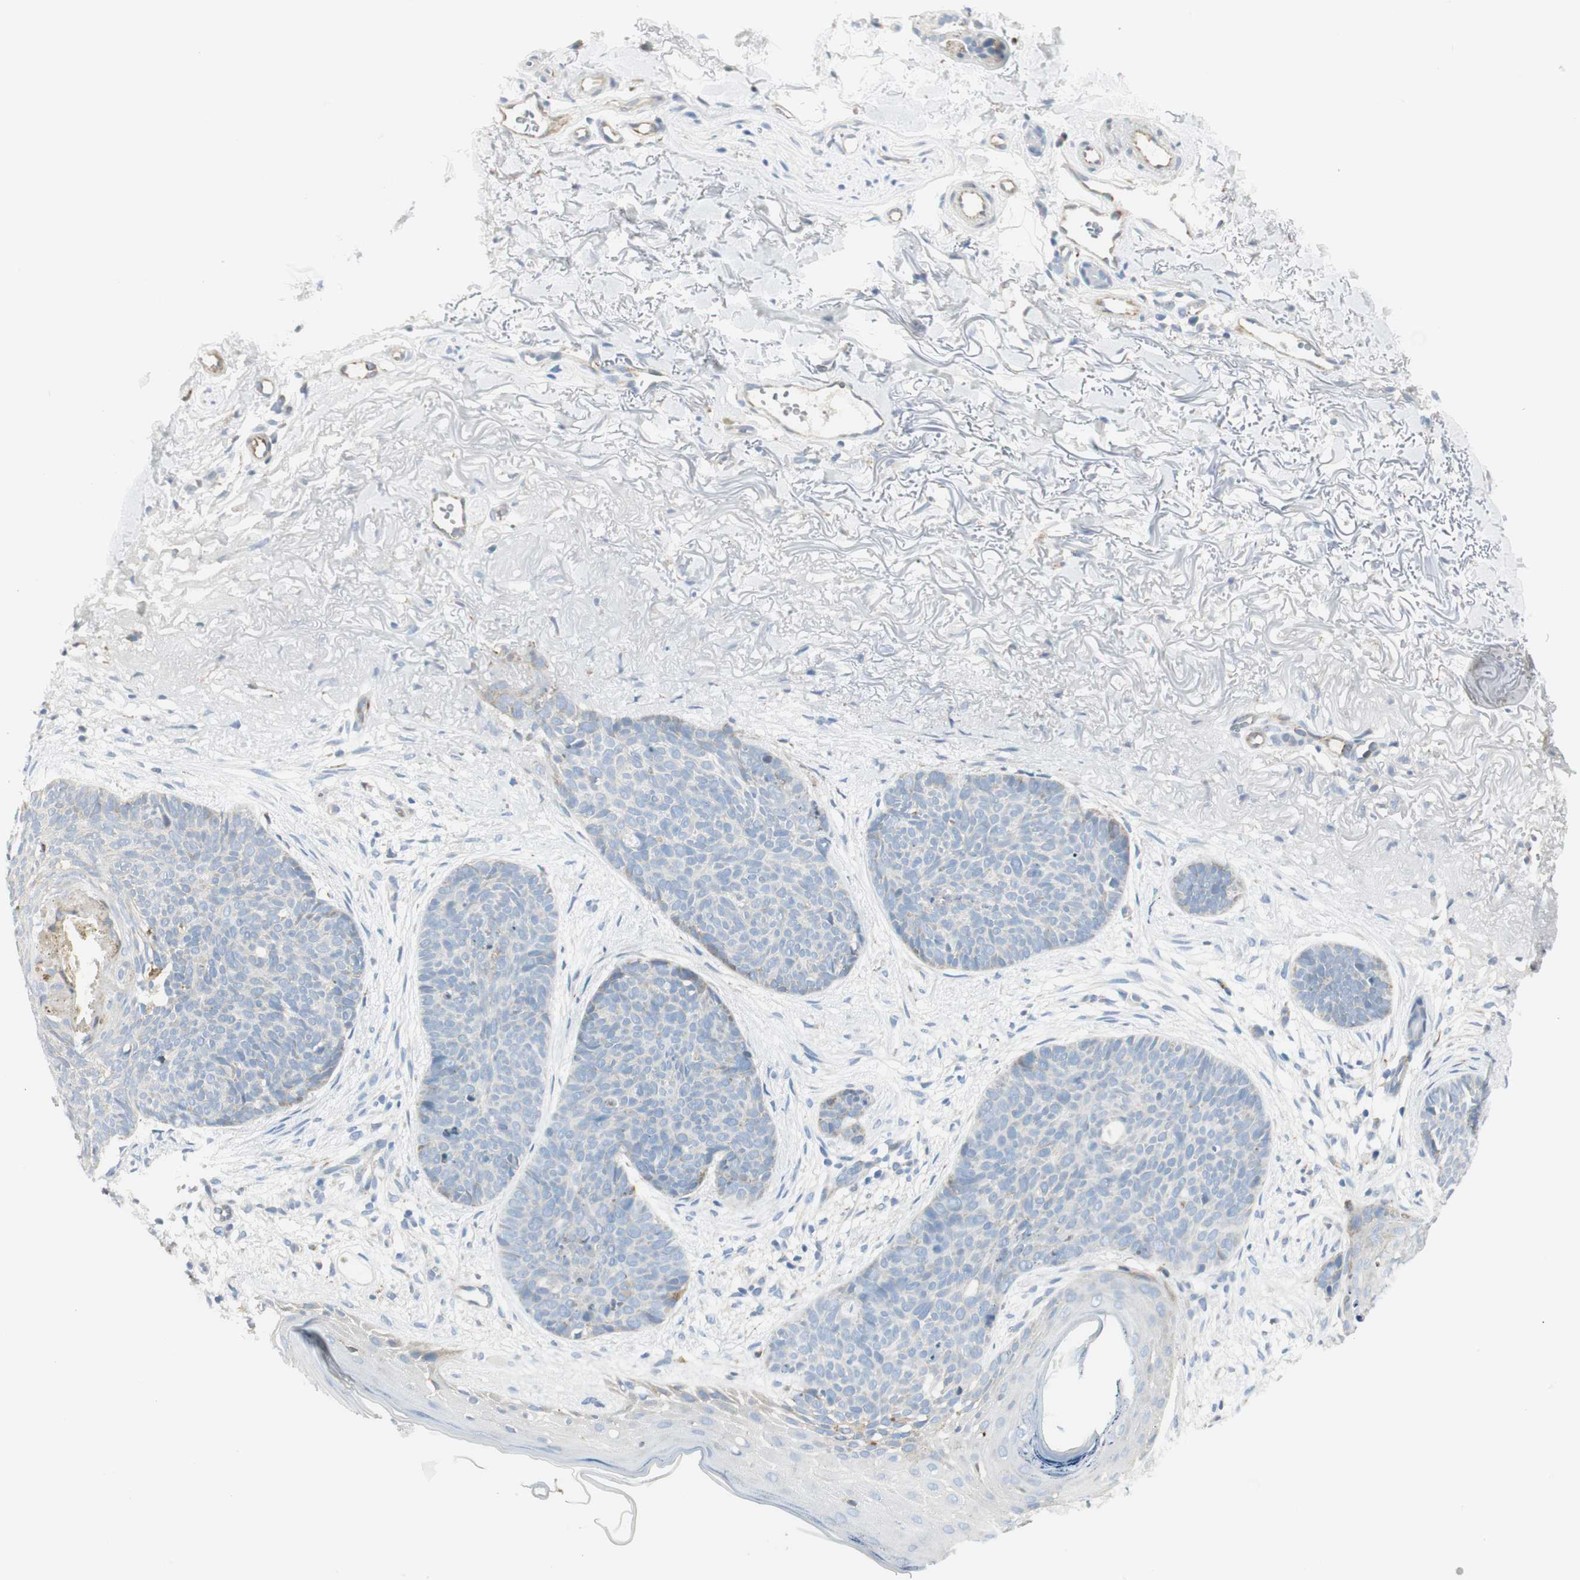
{"staining": {"intensity": "negative", "quantity": "none", "location": "none"}, "tissue": "skin cancer", "cell_type": "Tumor cells", "image_type": "cancer", "snomed": [{"axis": "morphology", "description": "Normal tissue, NOS"}, {"axis": "morphology", "description": "Basal cell carcinoma"}, {"axis": "topography", "description": "Skin"}], "caption": "Skin basal cell carcinoma was stained to show a protein in brown. There is no significant positivity in tumor cells. The staining was performed using DAB (3,3'-diaminobenzidine) to visualize the protein expression in brown, while the nuclei were stained in blue with hematoxylin (Magnification: 20x).", "gene": "TNFSF11", "patient": {"sex": "female", "age": 70}}